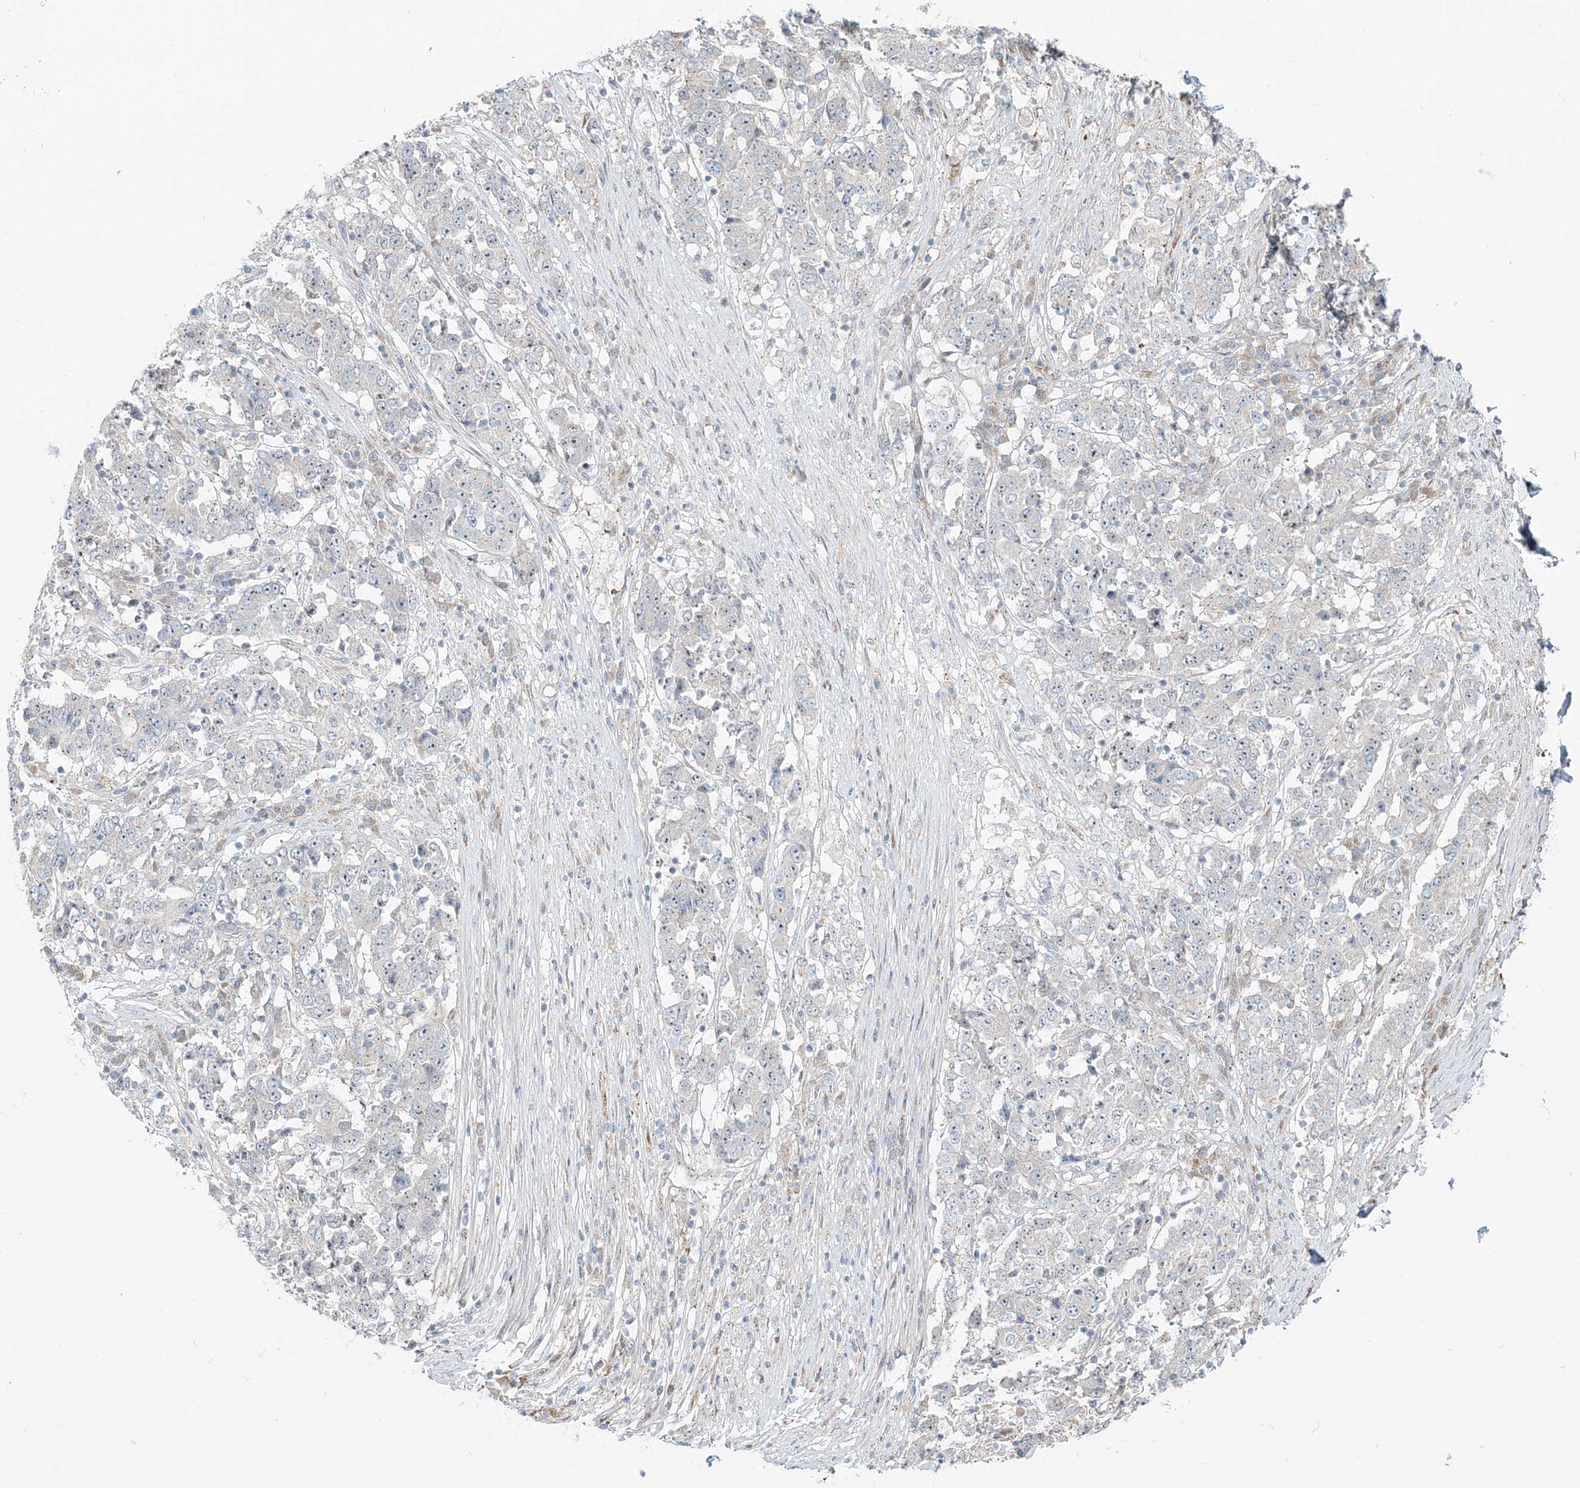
{"staining": {"intensity": "negative", "quantity": "none", "location": "none"}, "tissue": "stomach cancer", "cell_type": "Tumor cells", "image_type": "cancer", "snomed": [{"axis": "morphology", "description": "Adenocarcinoma, NOS"}, {"axis": "topography", "description": "Stomach"}], "caption": "Immunohistochemical staining of human stomach cancer (adenocarcinoma) reveals no significant expression in tumor cells. (DAB immunohistochemistry (IHC), high magnification).", "gene": "CXXC5", "patient": {"sex": "male", "age": 59}}